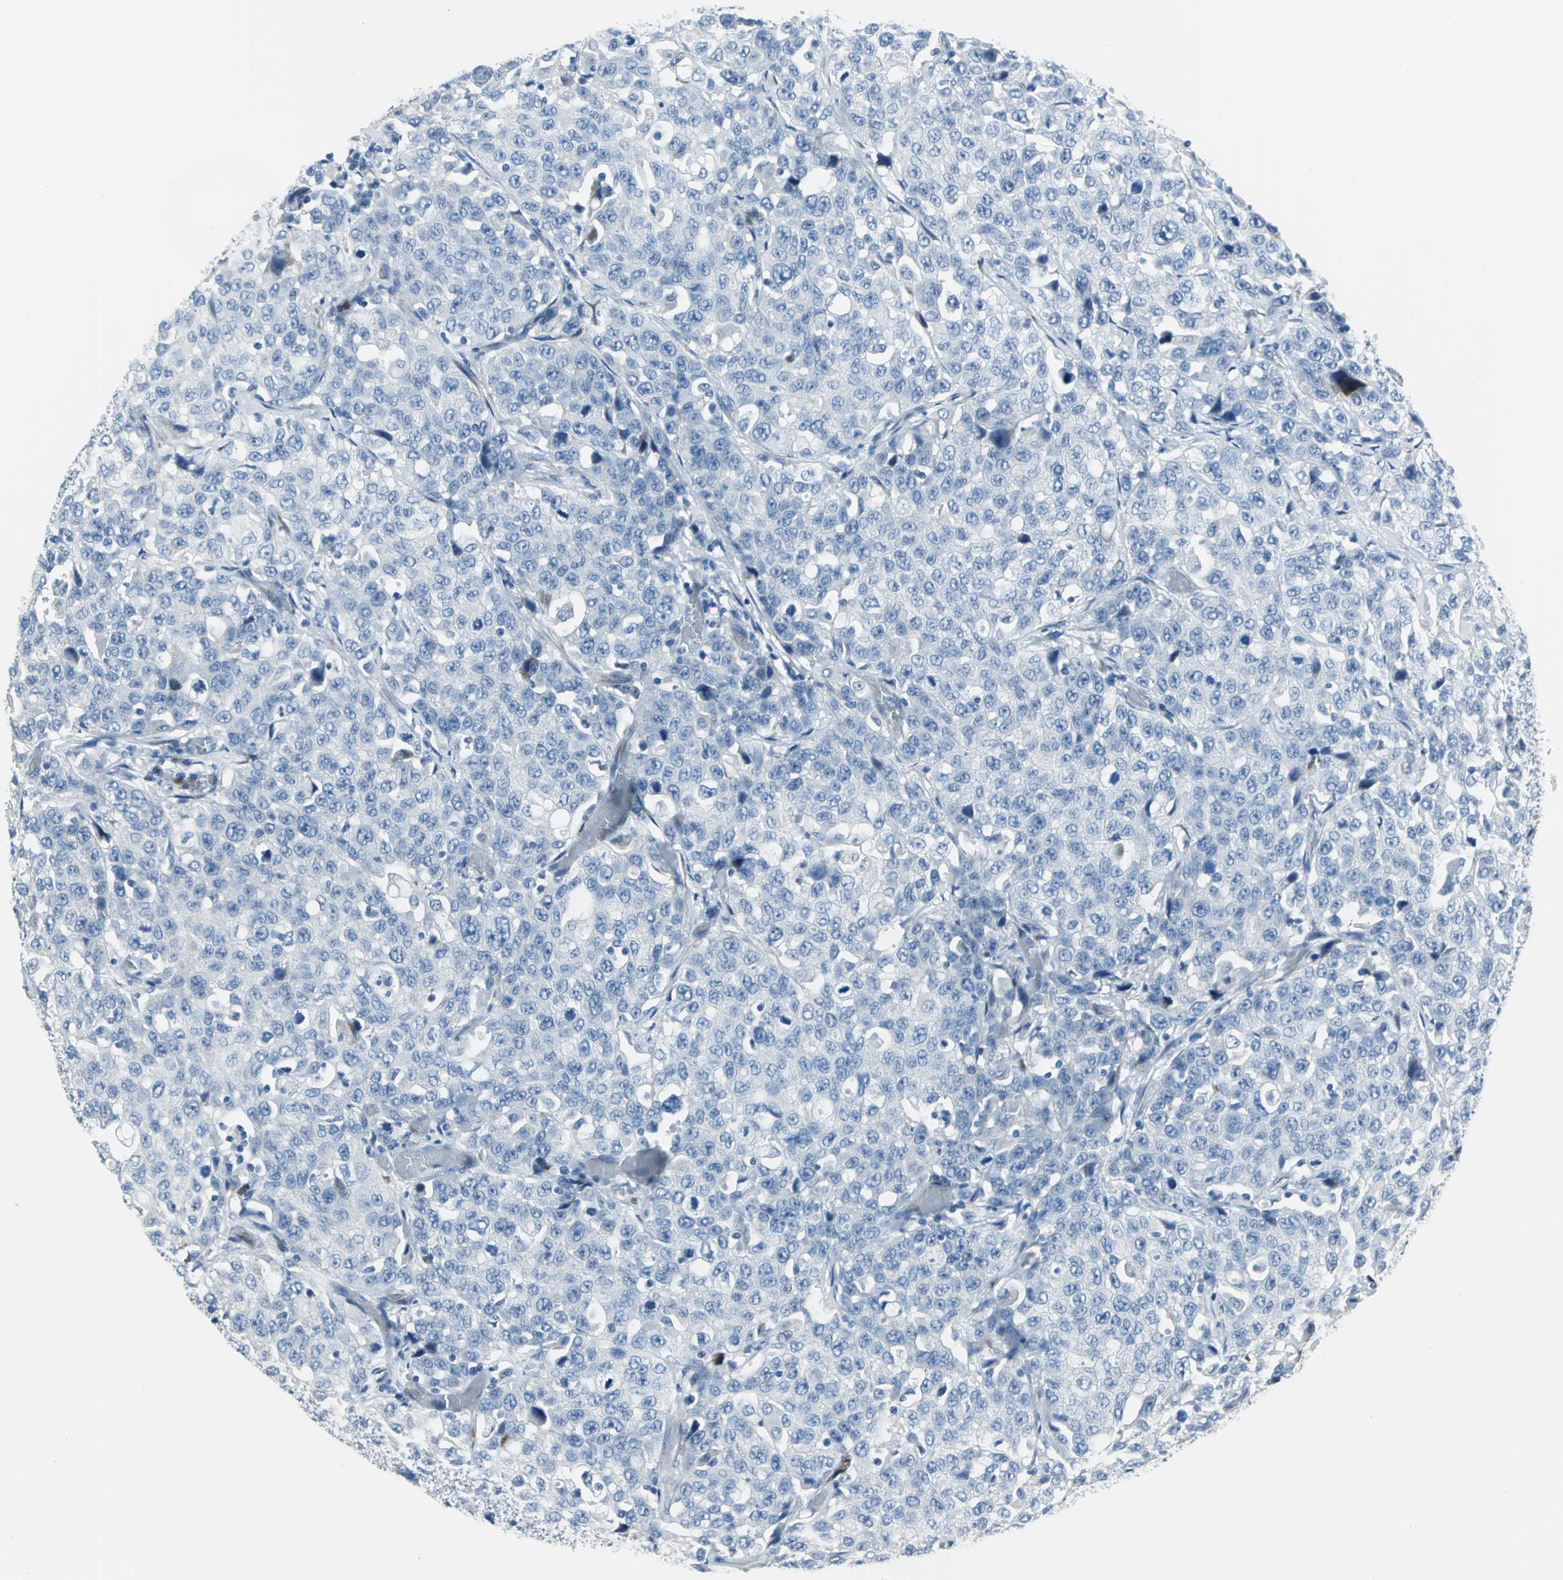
{"staining": {"intensity": "negative", "quantity": "none", "location": "none"}, "tissue": "stomach cancer", "cell_type": "Tumor cells", "image_type": "cancer", "snomed": [{"axis": "morphology", "description": "Normal tissue, NOS"}, {"axis": "morphology", "description": "Adenocarcinoma, NOS"}, {"axis": "topography", "description": "Stomach"}], "caption": "This is a image of immunohistochemistry (IHC) staining of stomach adenocarcinoma, which shows no positivity in tumor cells.", "gene": "DNAI2", "patient": {"sex": "male", "age": 48}}